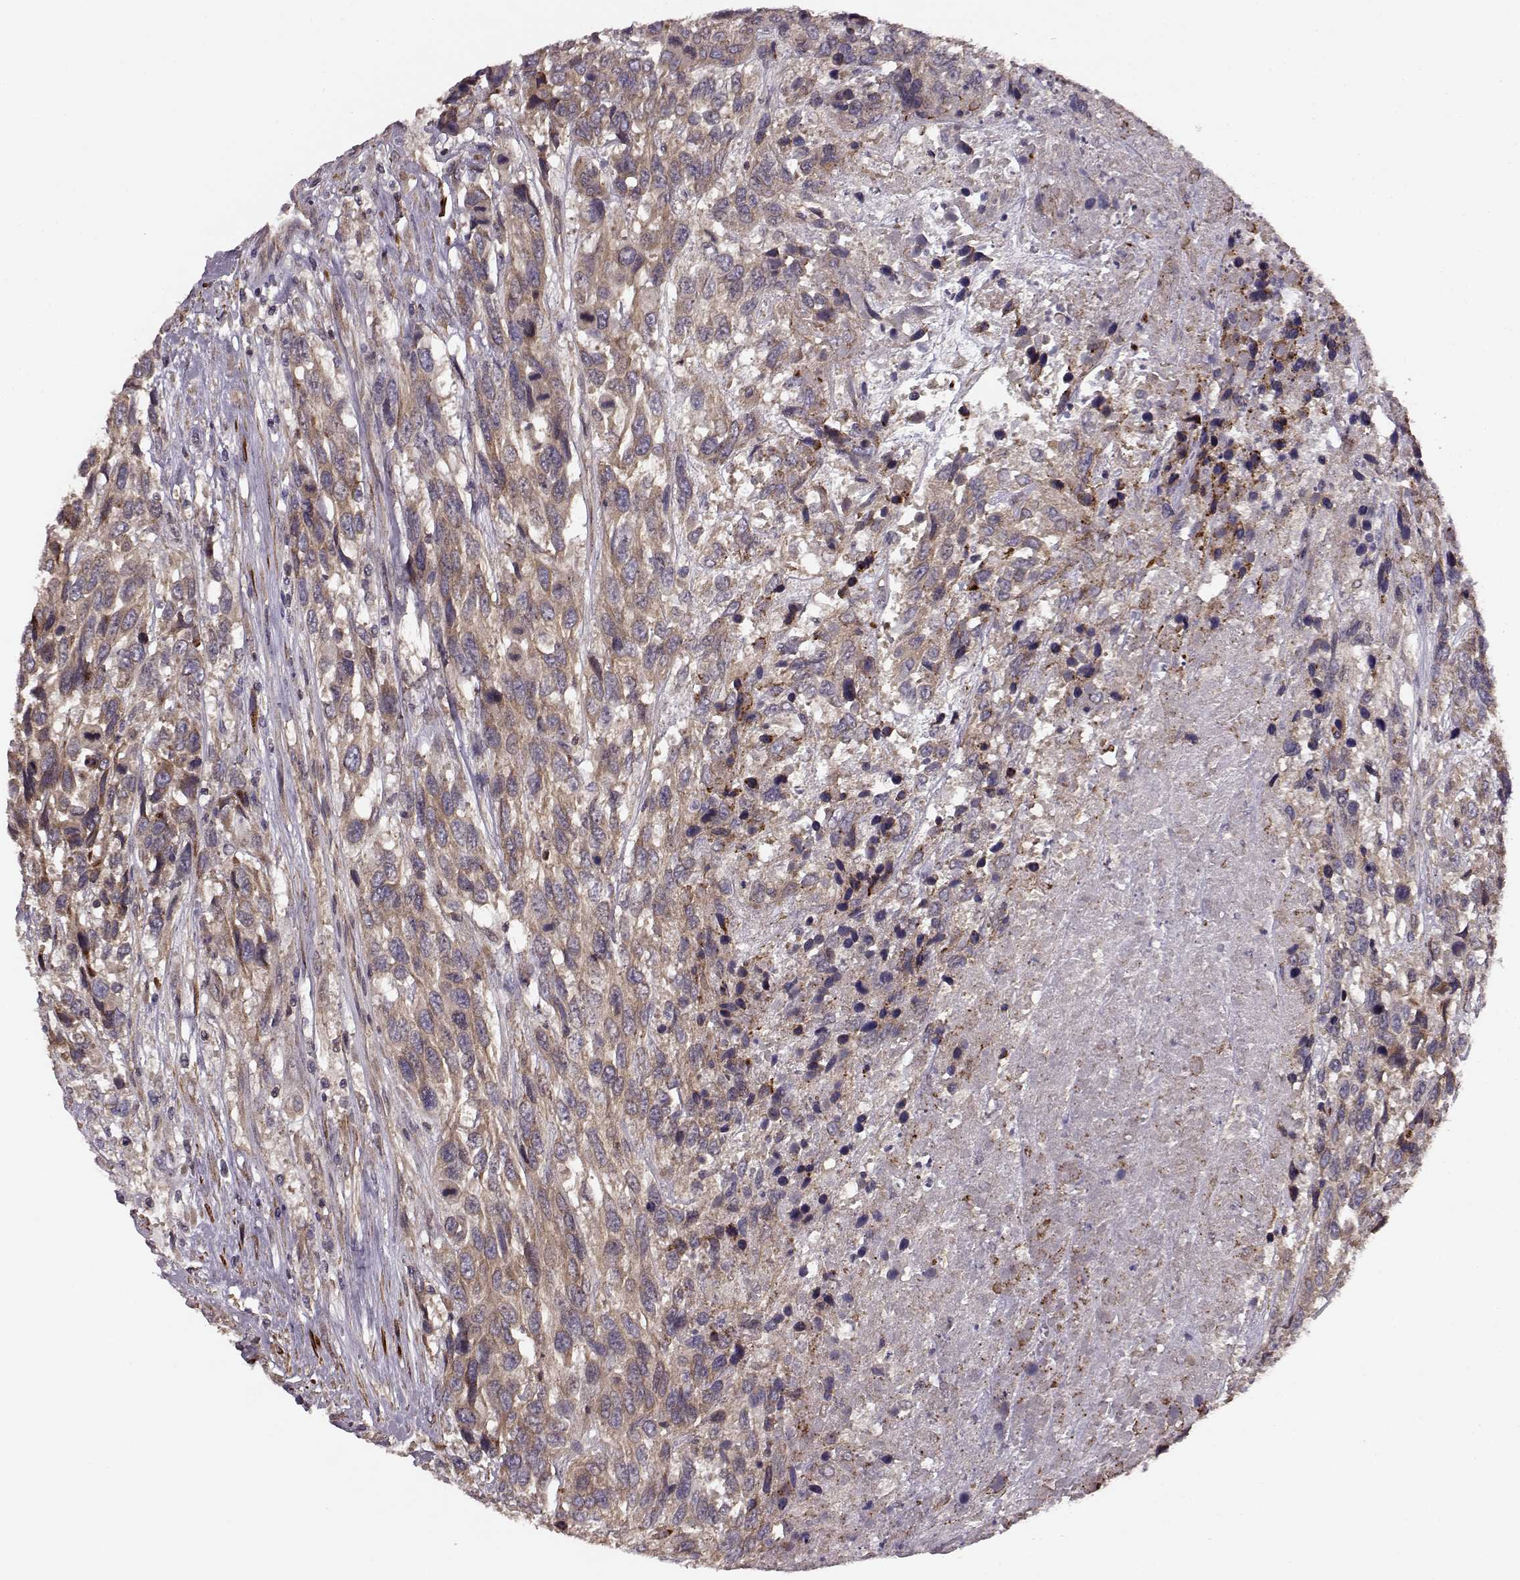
{"staining": {"intensity": "weak", "quantity": "25%-75%", "location": "cytoplasmic/membranous"}, "tissue": "urothelial cancer", "cell_type": "Tumor cells", "image_type": "cancer", "snomed": [{"axis": "morphology", "description": "Urothelial carcinoma, High grade"}, {"axis": "topography", "description": "Urinary bladder"}], "caption": "Immunohistochemical staining of urothelial cancer displays low levels of weak cytoplasmic/membranous protein expression in about 25%-75% of tumor cells.", "gene": "SLAIN2", "patient": {"sex": "female", "age": 70}}